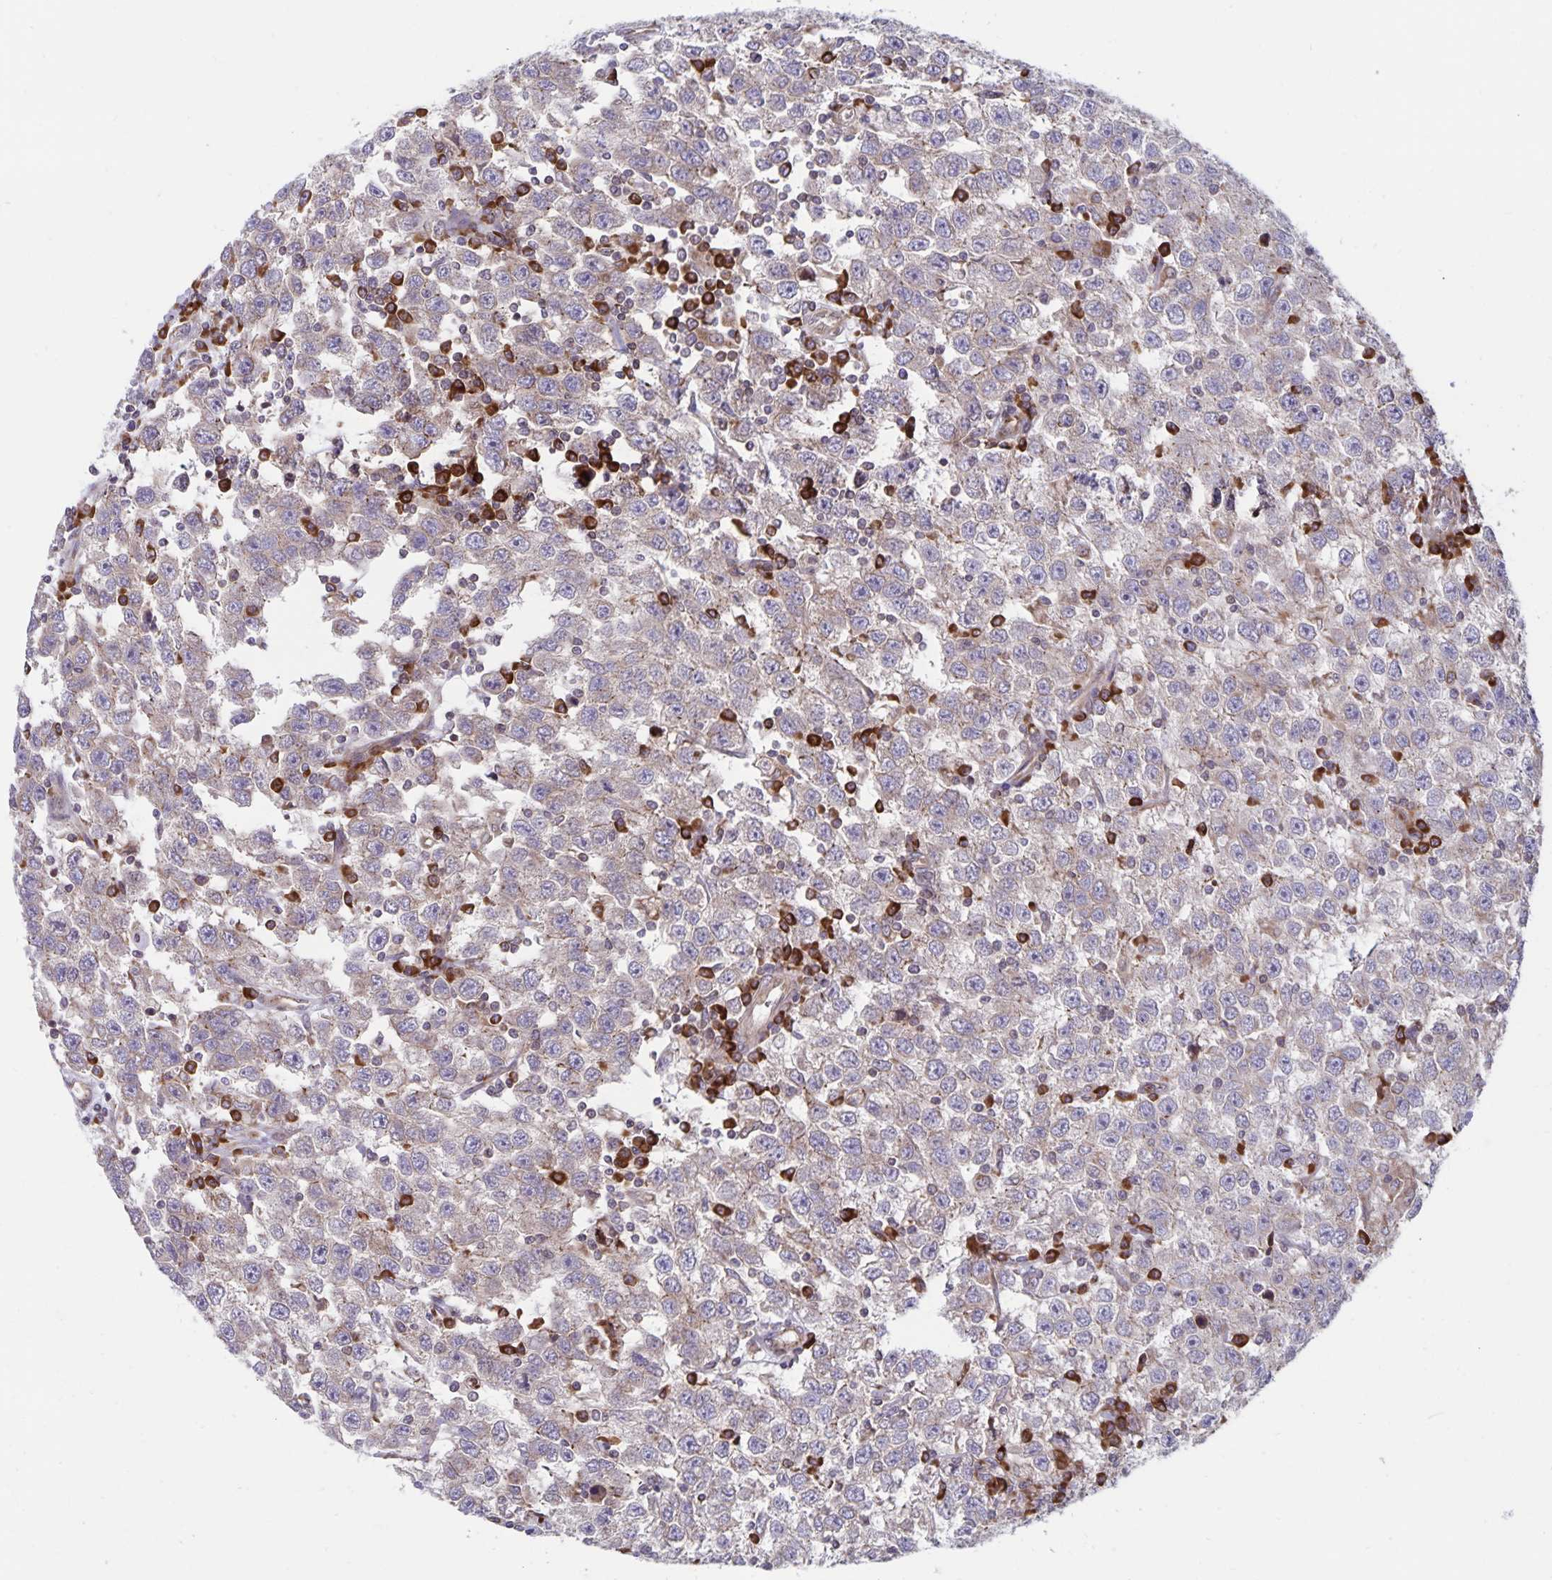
{"staining": {"intensity": "weak", "quantity": "25%-75%", "location": "cytoplasmic/membranous"}, "tissue": "testis cancer", "cell_type": "Tumor cells", "image_type": "cancer", "snomed": [{"axis": "morphology", "description": "Seminoma, NOS"}, {"axis": "topography", "description": "Testis"}], "caption": "A low amount of weak cytoplasmic/membranous staining is appreciated in approximately 25%-75% of tumor cells in testis cancer (seminoma) tissue.", "gene": "SEC62", "patient": {"sex": "male", "age": 41}}